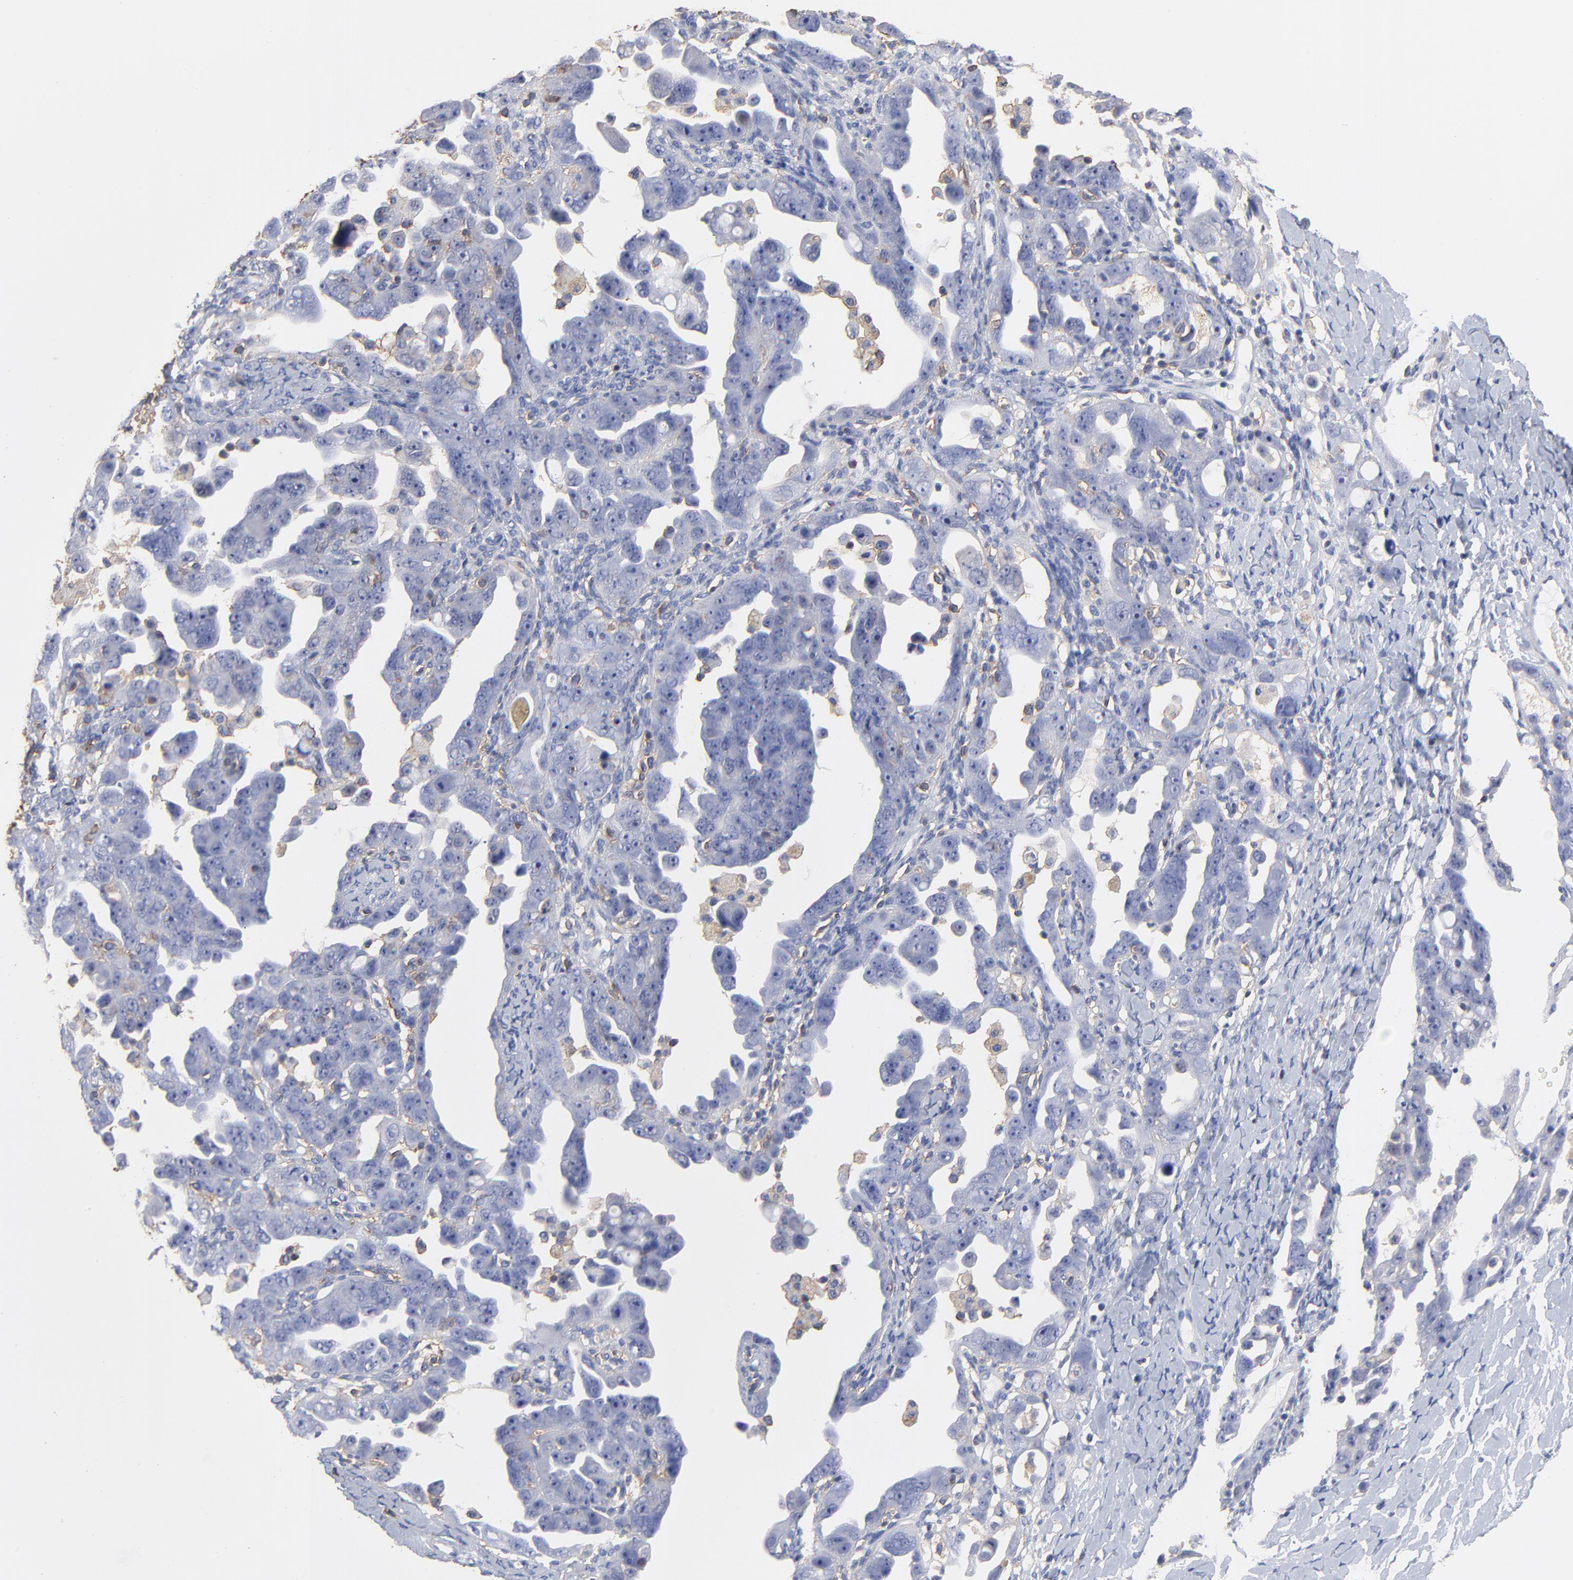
{"staining": {"intensity": "negative", "quantity": "none", "location": "none"}, "tissue": "ovarian cancer", "cell_type": "Tumor cells", "image_type": "cancer", "snomed": [{"axis": "morphology", "description": "Cystadenocarcinoma, serous, NOS"}, {"axis": "topography", "description": "Ovary"}], "caption": "Immunohistochemistry (IHC) micrograph of serous cystadenocarcinoma (ovarian) stained for a protein (brown), which demonstrates no staining in tumor cells.", "gene": "ASL", "patient": {"sex": "female", "age": 66}}